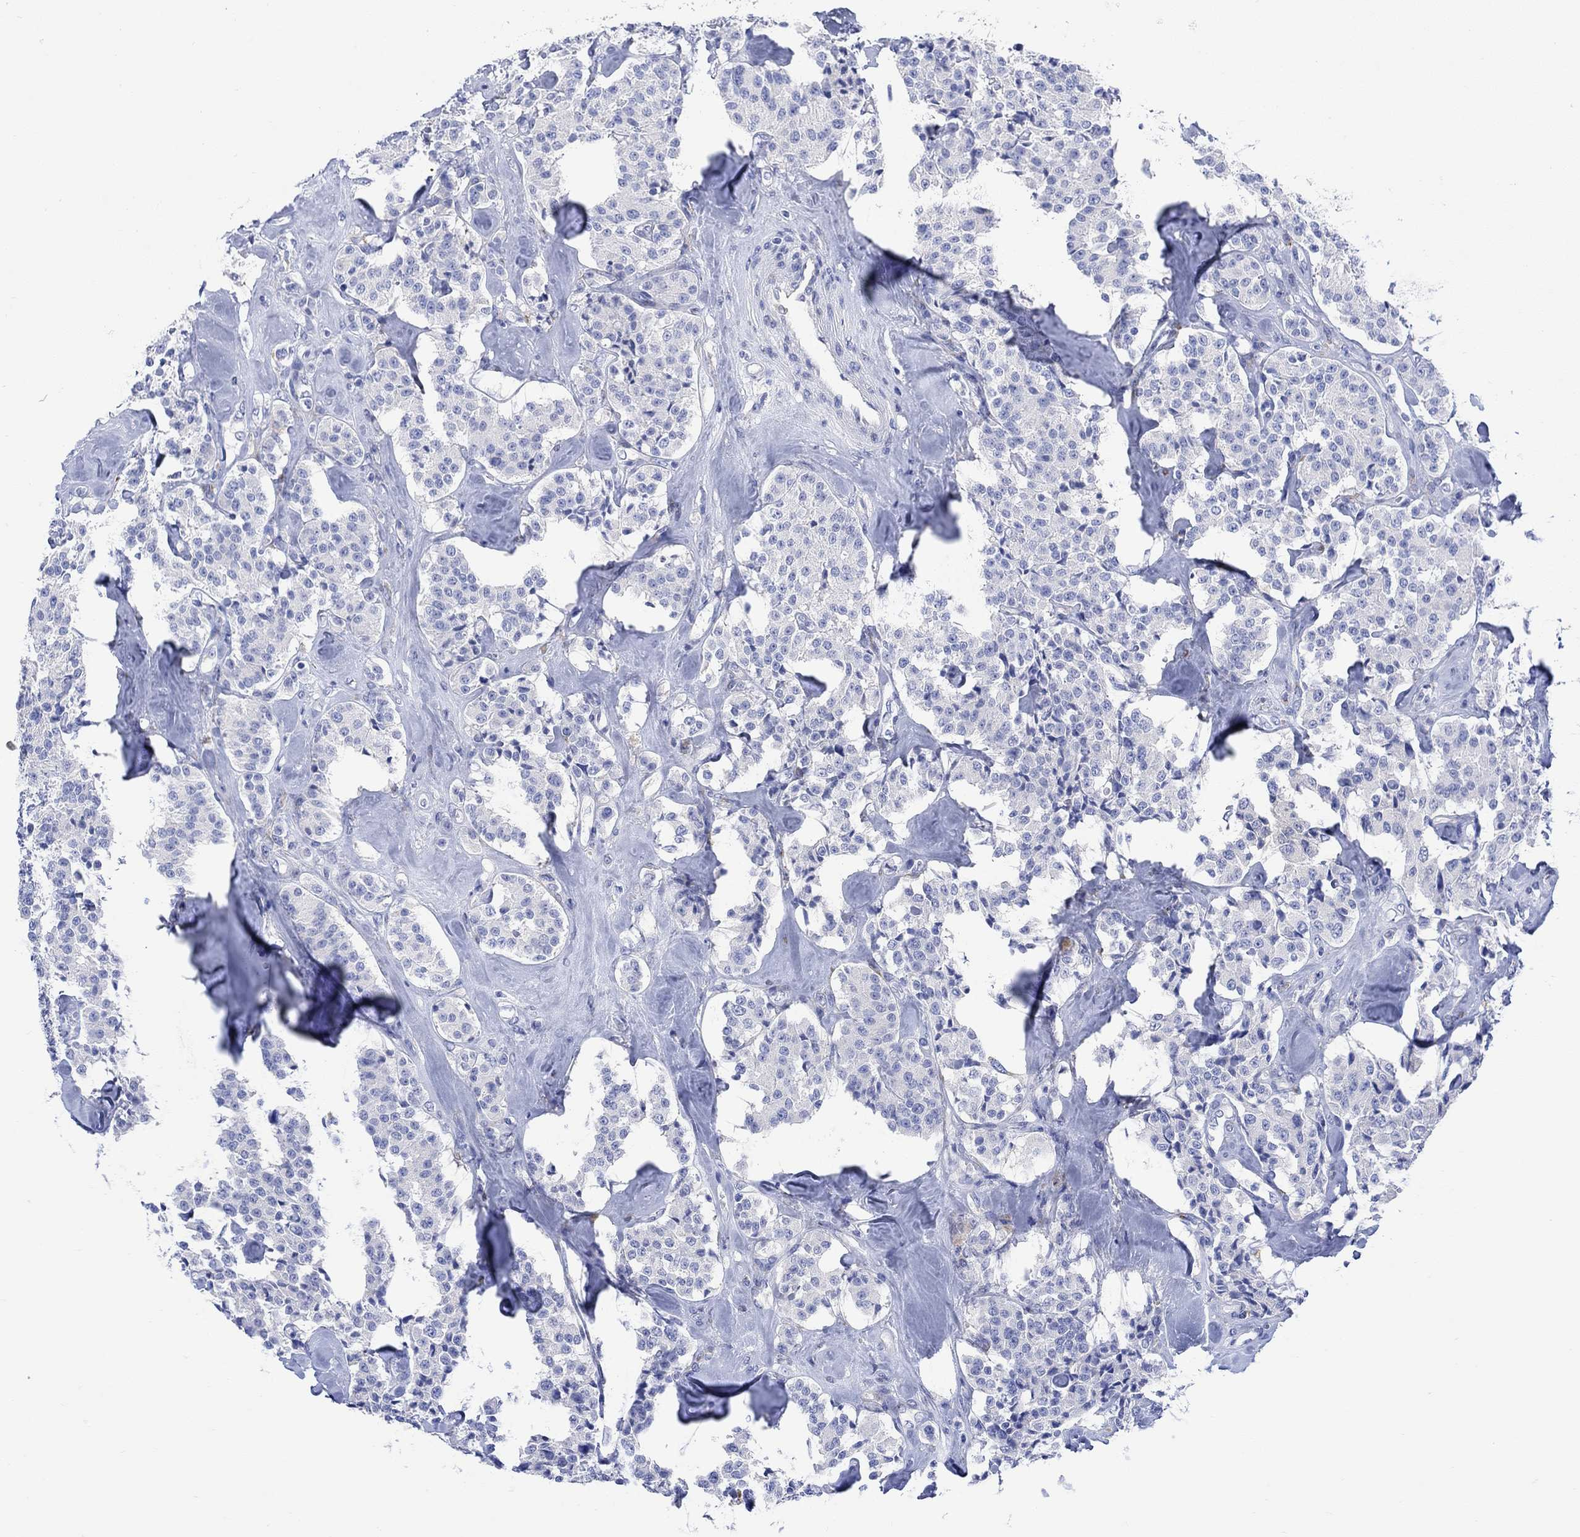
{"staining": {"intensity": "negative", "quantity": "none", "location": "none"}, "tissue": "carcinoid", "cell_type": "Tumor cells", "image_type": "cancer", "snomed": [{"axis": "morphology", "description": "Carcinoid, malignant, NOS"}, {"axis": "topography", "description": "Pancreas"}], "caption": "A high-resolution micrograph shows IHC staining of malignant carcinoid, which demonstrates no significant expression in tumor cells.", "gene": "MYL1", "patient": {"sex": "male", "age": 41}}